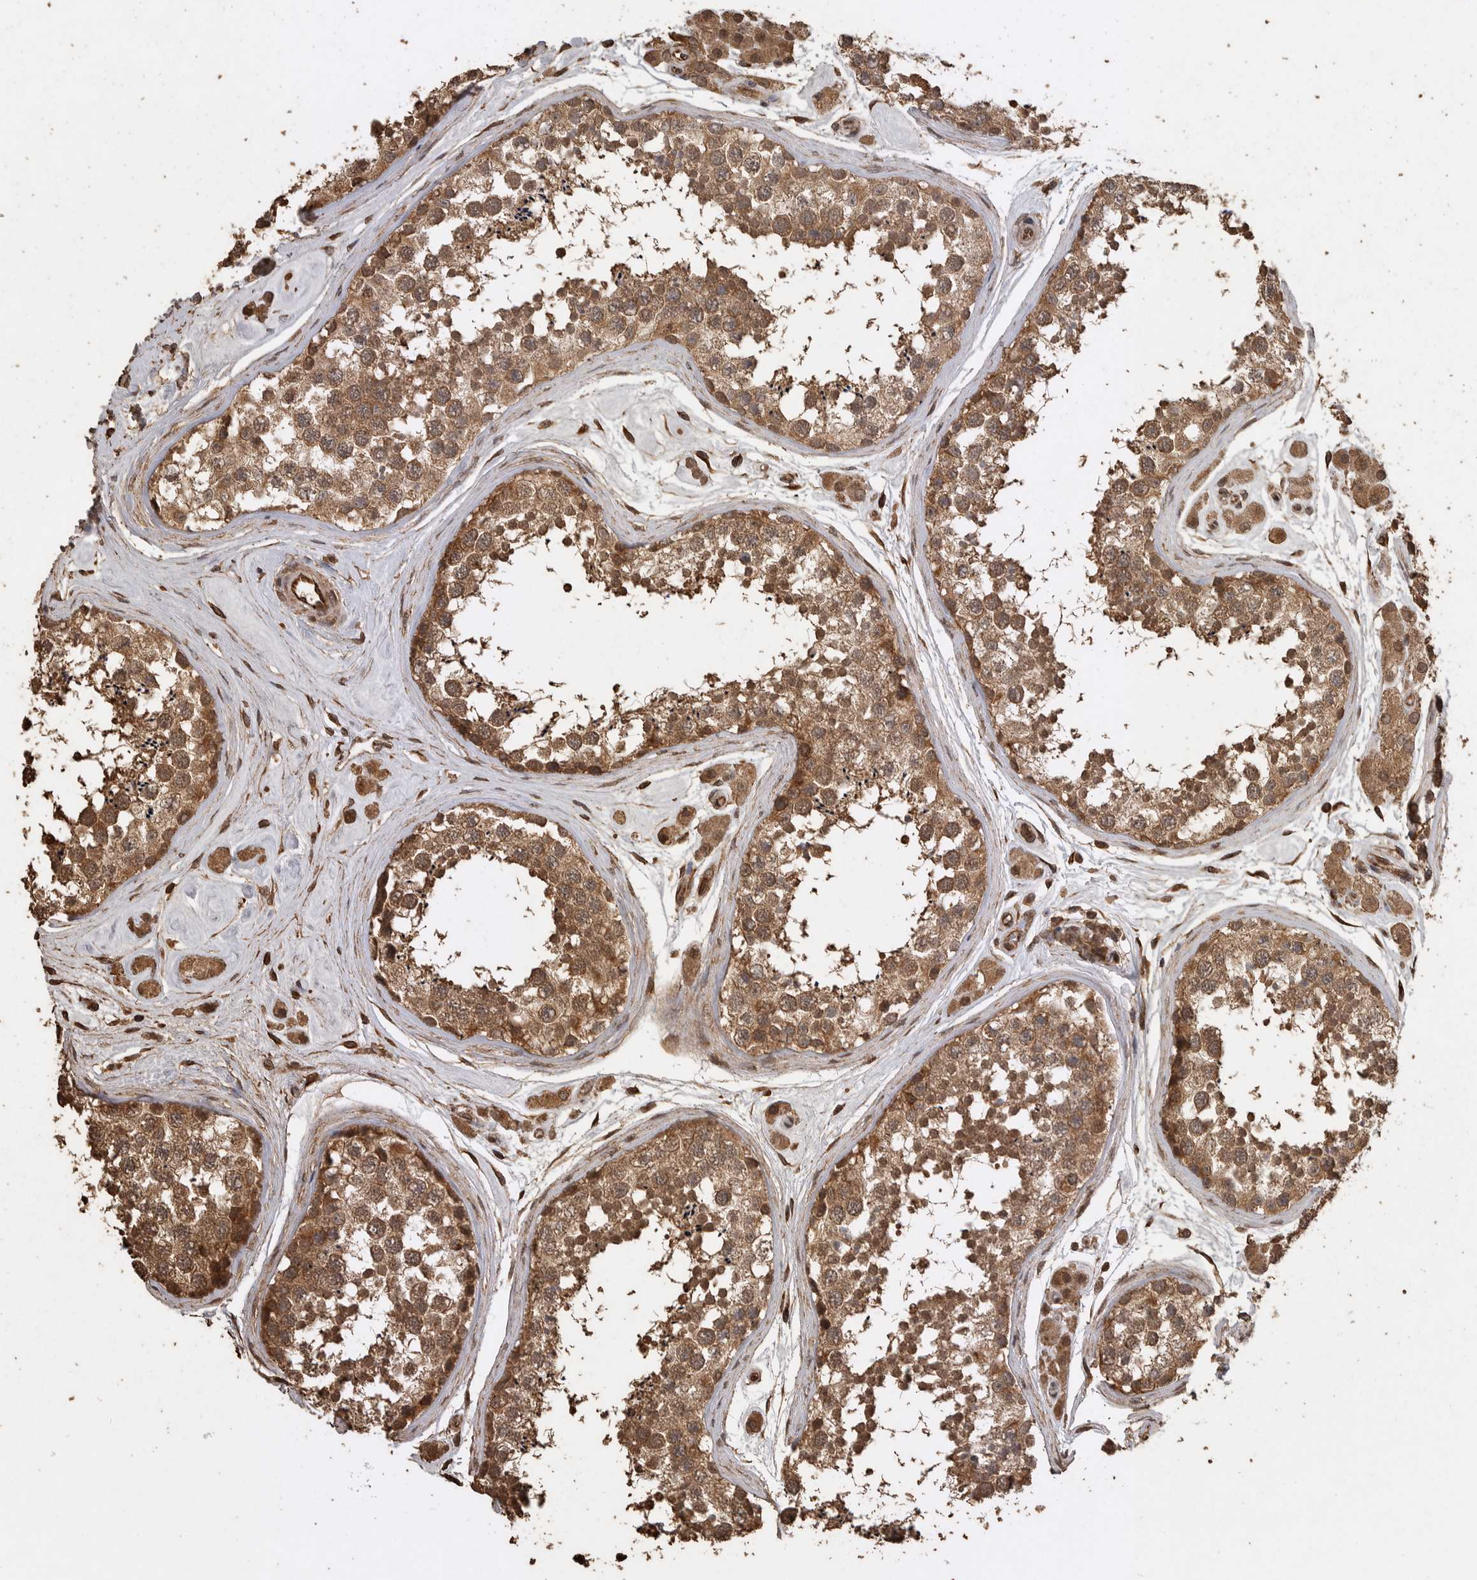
{"staining": {"intensity": "moderate", "quantity": ">75%", "location": "cytoplasmic/membranous"}, "tissue": "testis", "cell_type": "Cells in seminiferous ducts", "image_type": "normal", "snomed": [{"axis": "morphology", "description": "Normal tissue, NOS"}, {"axis": "topography", "description": "Testis"}], "caption": "Moderate cytoplasmic/membranous positivity for a protein is present in about >75% of cells in seminiferous ducts of benign testis using IHC.", "gene": "PINK1", "patient": {"sex": "male", "age": 56}}